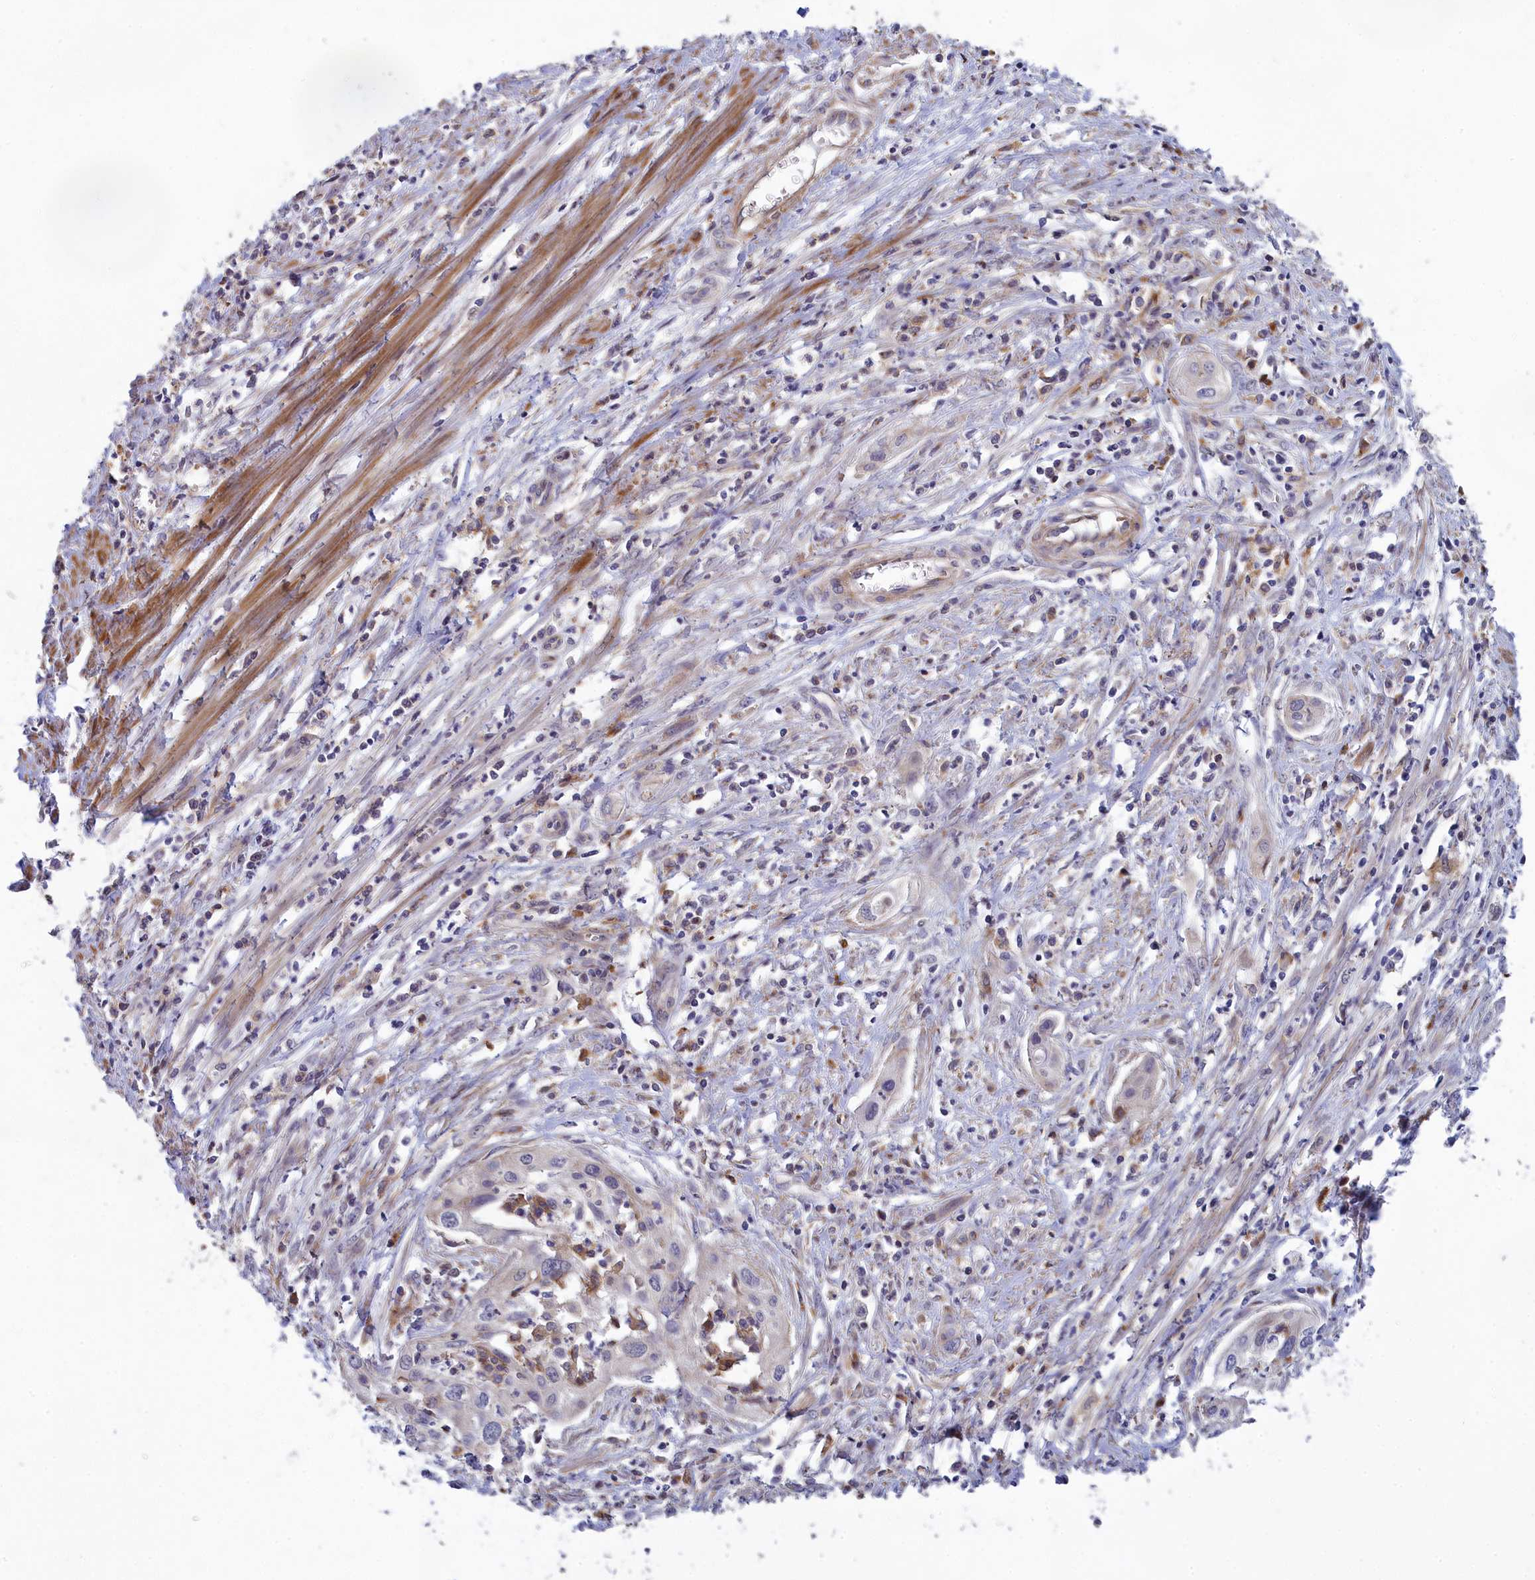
{"staining": {"intensity": "negative", "quantity": "none", "location": "none"}, "tissue": "cervical cancer", "cell_type": "Tumor cells", "image_type": "cancer", "snomed": [{"axis": "morphology", "description": "Squamous cell carcinoma, NOS"}, {"axis": "topography", "description": "Cervix"}], "caption": "This is a micrograph of immunohistochemistry staining of squamous cell carcinoma (cervical), which shows no staining in tumor cells.", "gene": "BLTP2", "patient": {"sex": "female", "age": 34}}